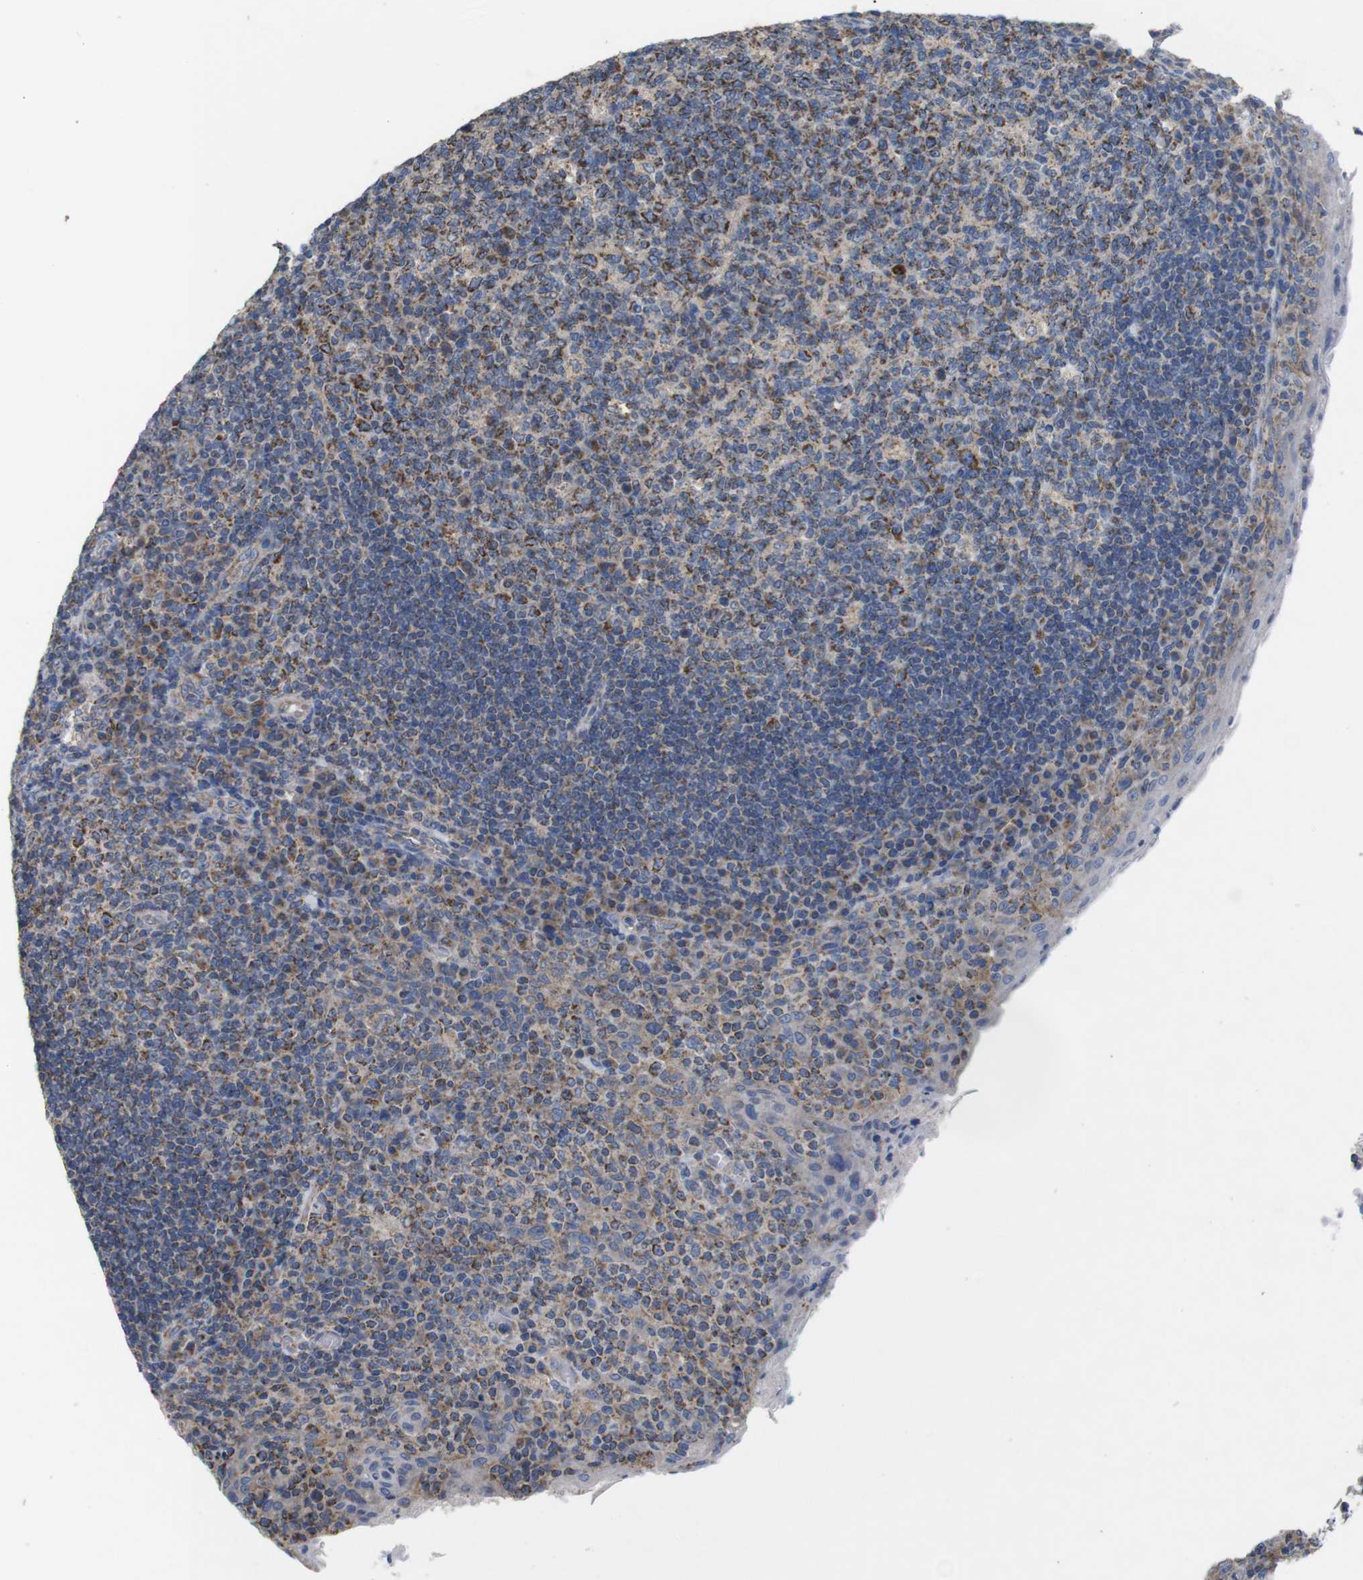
{"staining": {"intensity": "moderate", "quantity": ">75%", "location": "cytoplasmic/membranous"}, "tissue": "tonsil", "cell_type": "Germinal center cells", "image_type": "normal", "snomed": [{"axis": "morphology", "description": "Normal tissue, NOS"}, {"axis": "topography", "description": "Tonsil"}], "caption": "IHC of unremarkable tonsil exhibits medium levels of moderate cytoplasmic/membranous positivity in about >75% of germinal center cells.", "gene": "F2RL1", "patient": {"sex": "male", "age": 17}}